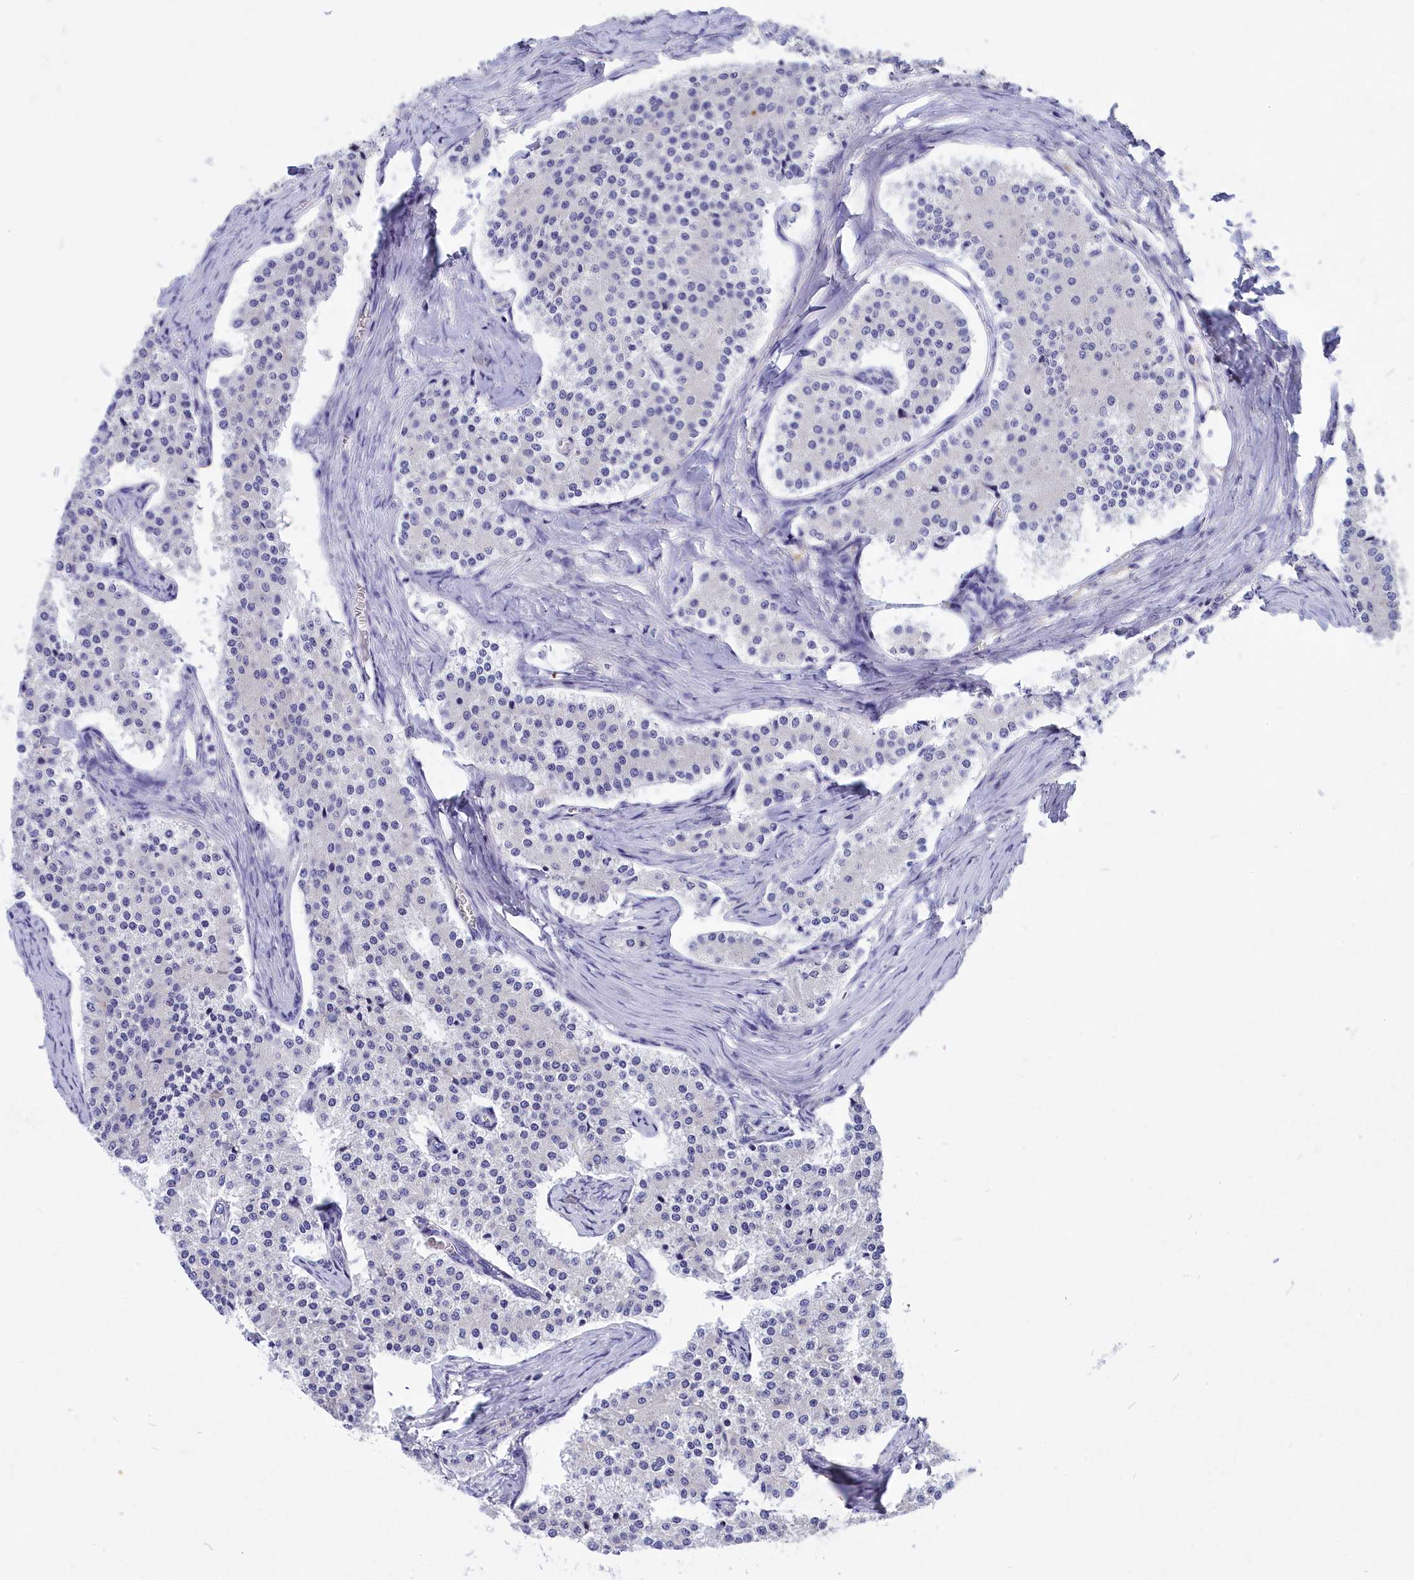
{"staining": {"intensity": "negative", "quantity": "none", "location": "none"}, "tissue": "carcinoid", "cell_type": "Tumor cells", "image_type": "cancer", "snomed": [{"axis": "morphology", "description": "Carcinoid, malignant, NOS"}, {"axis": "topography", "description": "Colon"}], "caption": "An IHC image of carcinoid is shown. There is no staining in tumor cells of carcinoid.", "gene": "DEFB119", "patient": {"sex": "female", "age": 52}}